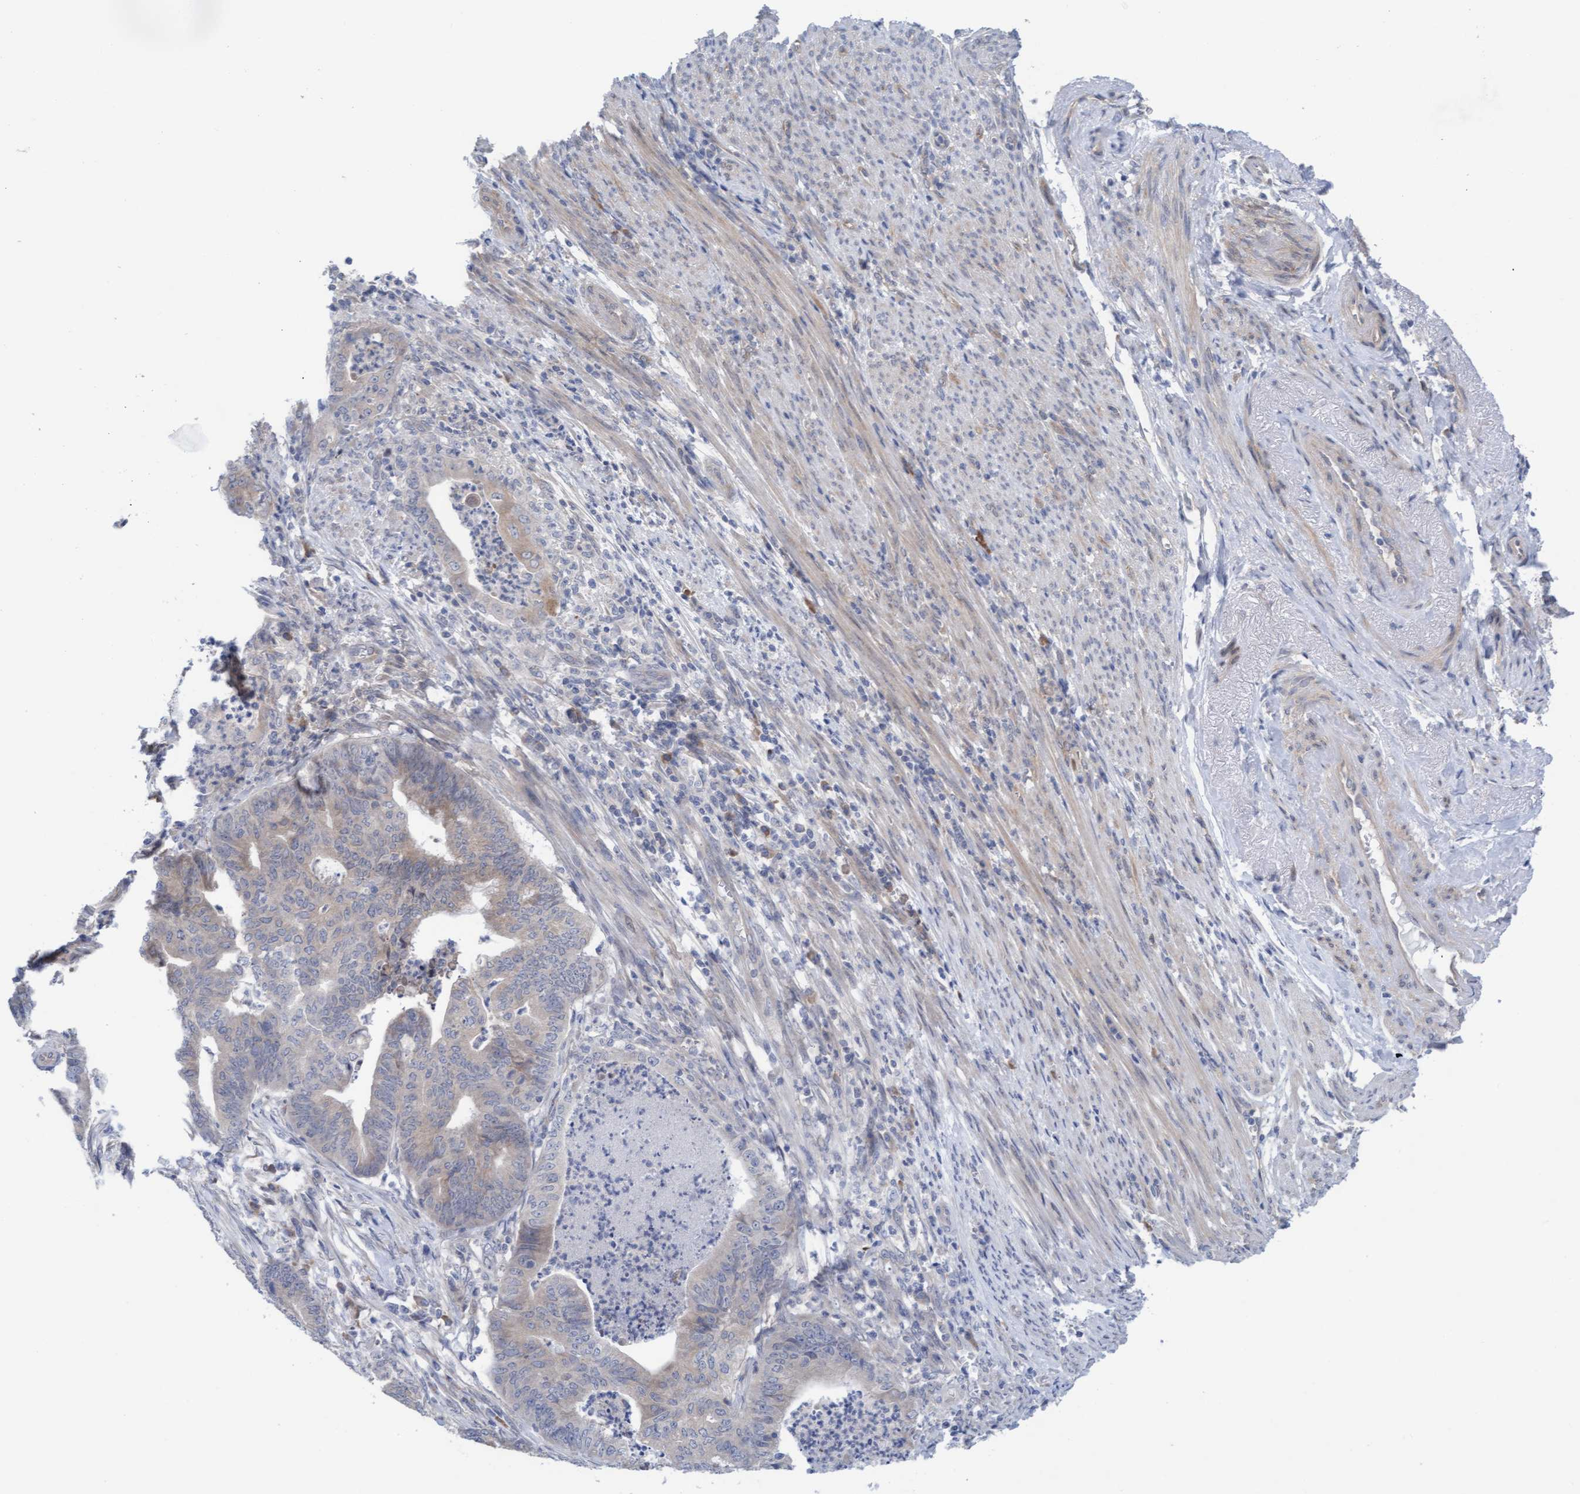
{"staining": {"intensity": "weak", "quantity": "<25%", "location": "cytoplasmic/membranous"}, "tissue": "endometrial cancer", "cell_type": "Tumor cells", "image_type": "cancer", "snomed": [{"axis": "morphology", "description": "Polyp, NOS"}, {"axis": "morphology", "description": "Adenocarcinoma, NOS"}, {"axis": "morphology", "description": "Adenoma, NOS"}, {"axis": "topography", "description": "Endometrium"}], "caption": "The photomicrograph shows no staining of tumor cells in endometrial cancer (polyp).", "gene": "PLCD1", "patient": {"sex": "female", "age": 79}}